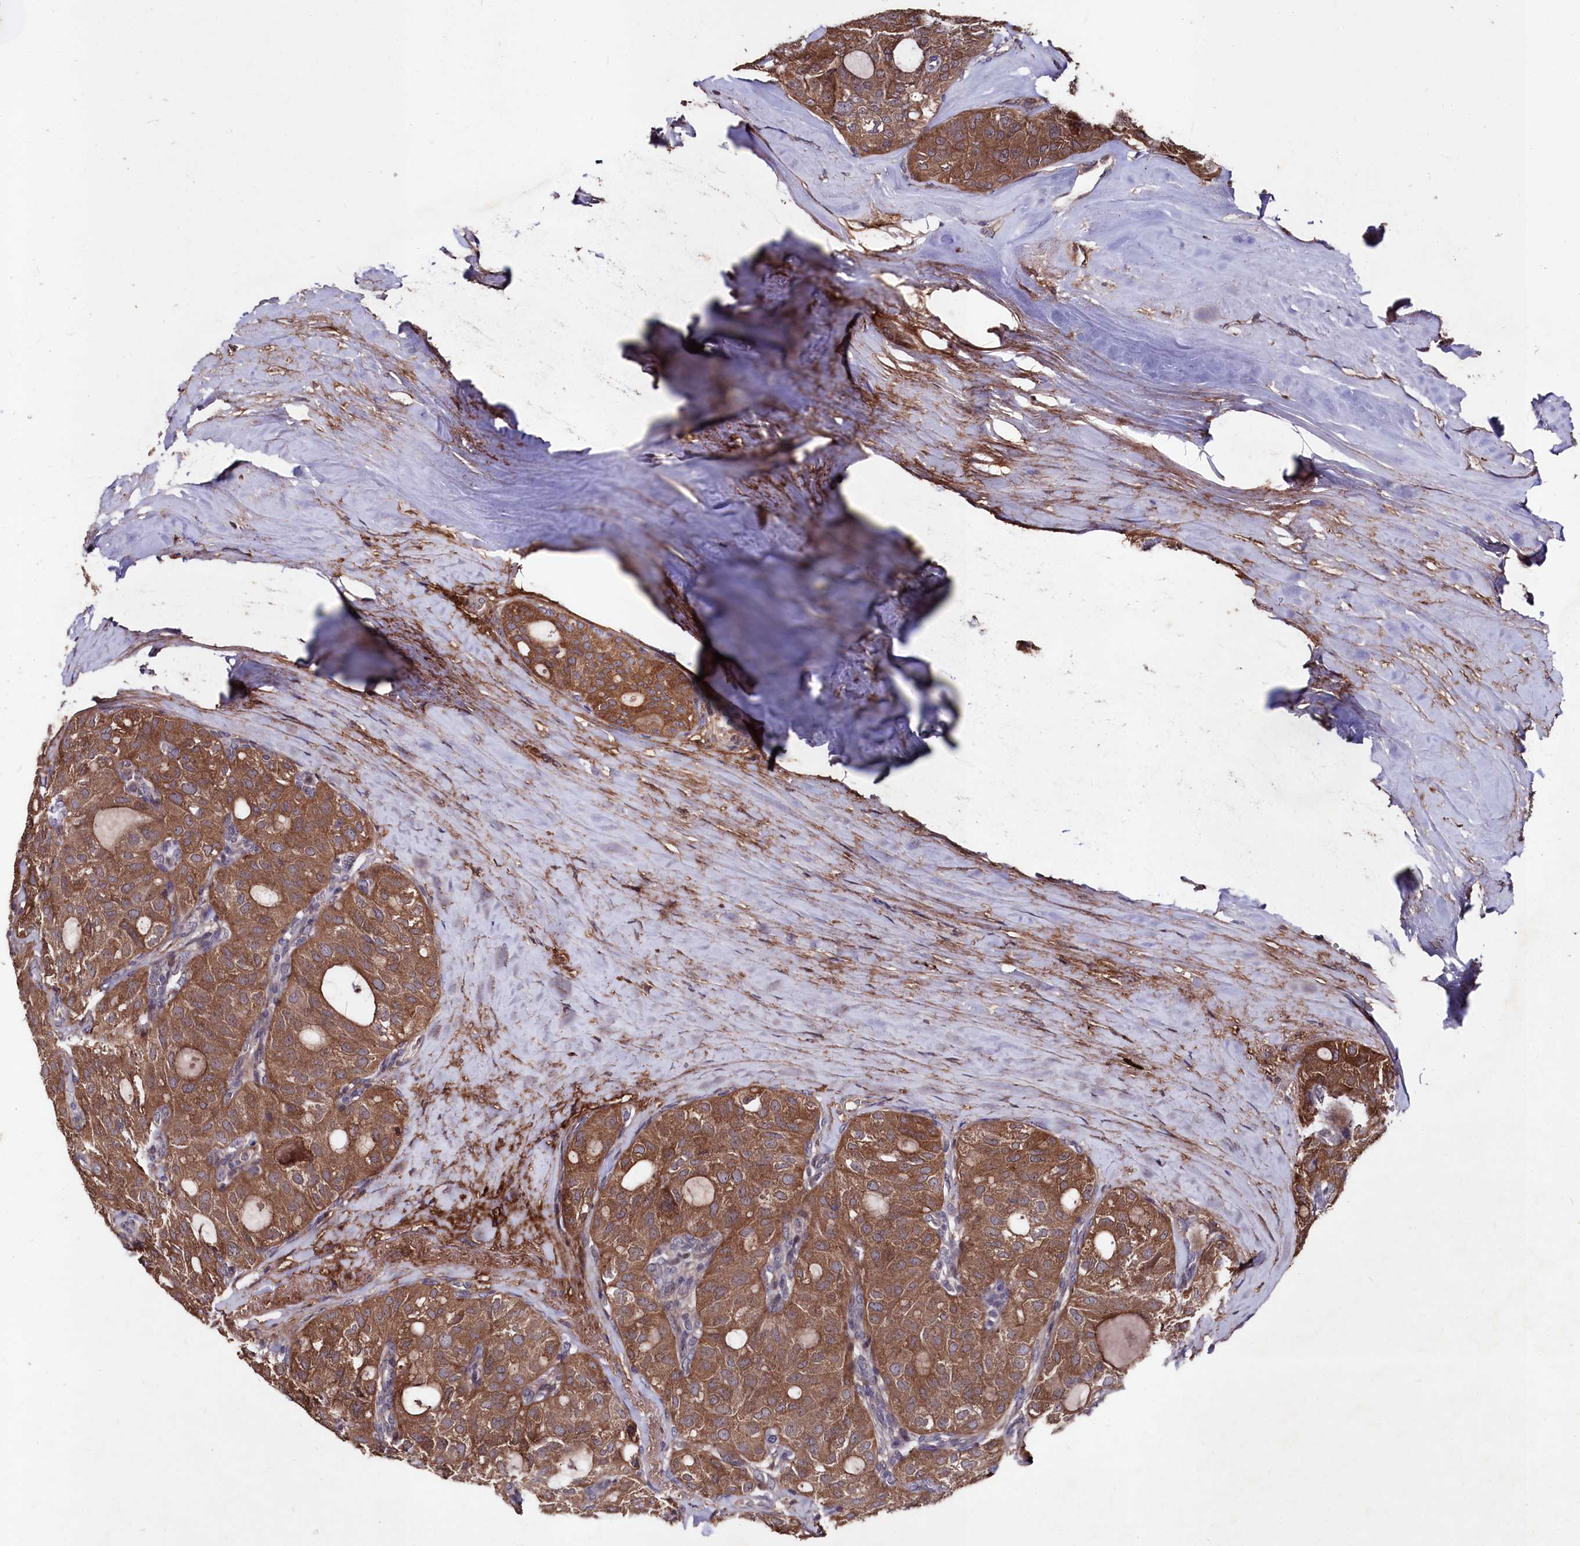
{"staining": {"intensity": "moderate", "quantity": ">75%", "location": "cytoplasmic/membranous"}, "tissue": "thyroid cancer", "cell_type": "Tumor cells", "image_type": "cancer", "snomed": [{"axis": "morphology", "description": "Follicular adenoma carcinoma, NOS"}, {"axis": "topography", "description": "Thyroid gland"}], "caption": "Follicular adenoma carcinoma (thyroid) stained with DAB immunohistochemistry exhibits medium levels of moderate cytoplasmic/membranous staining in about >75% of tumor cells.", "gene": "MYO1H", "patient": {"sex": "male", "age": 75}}